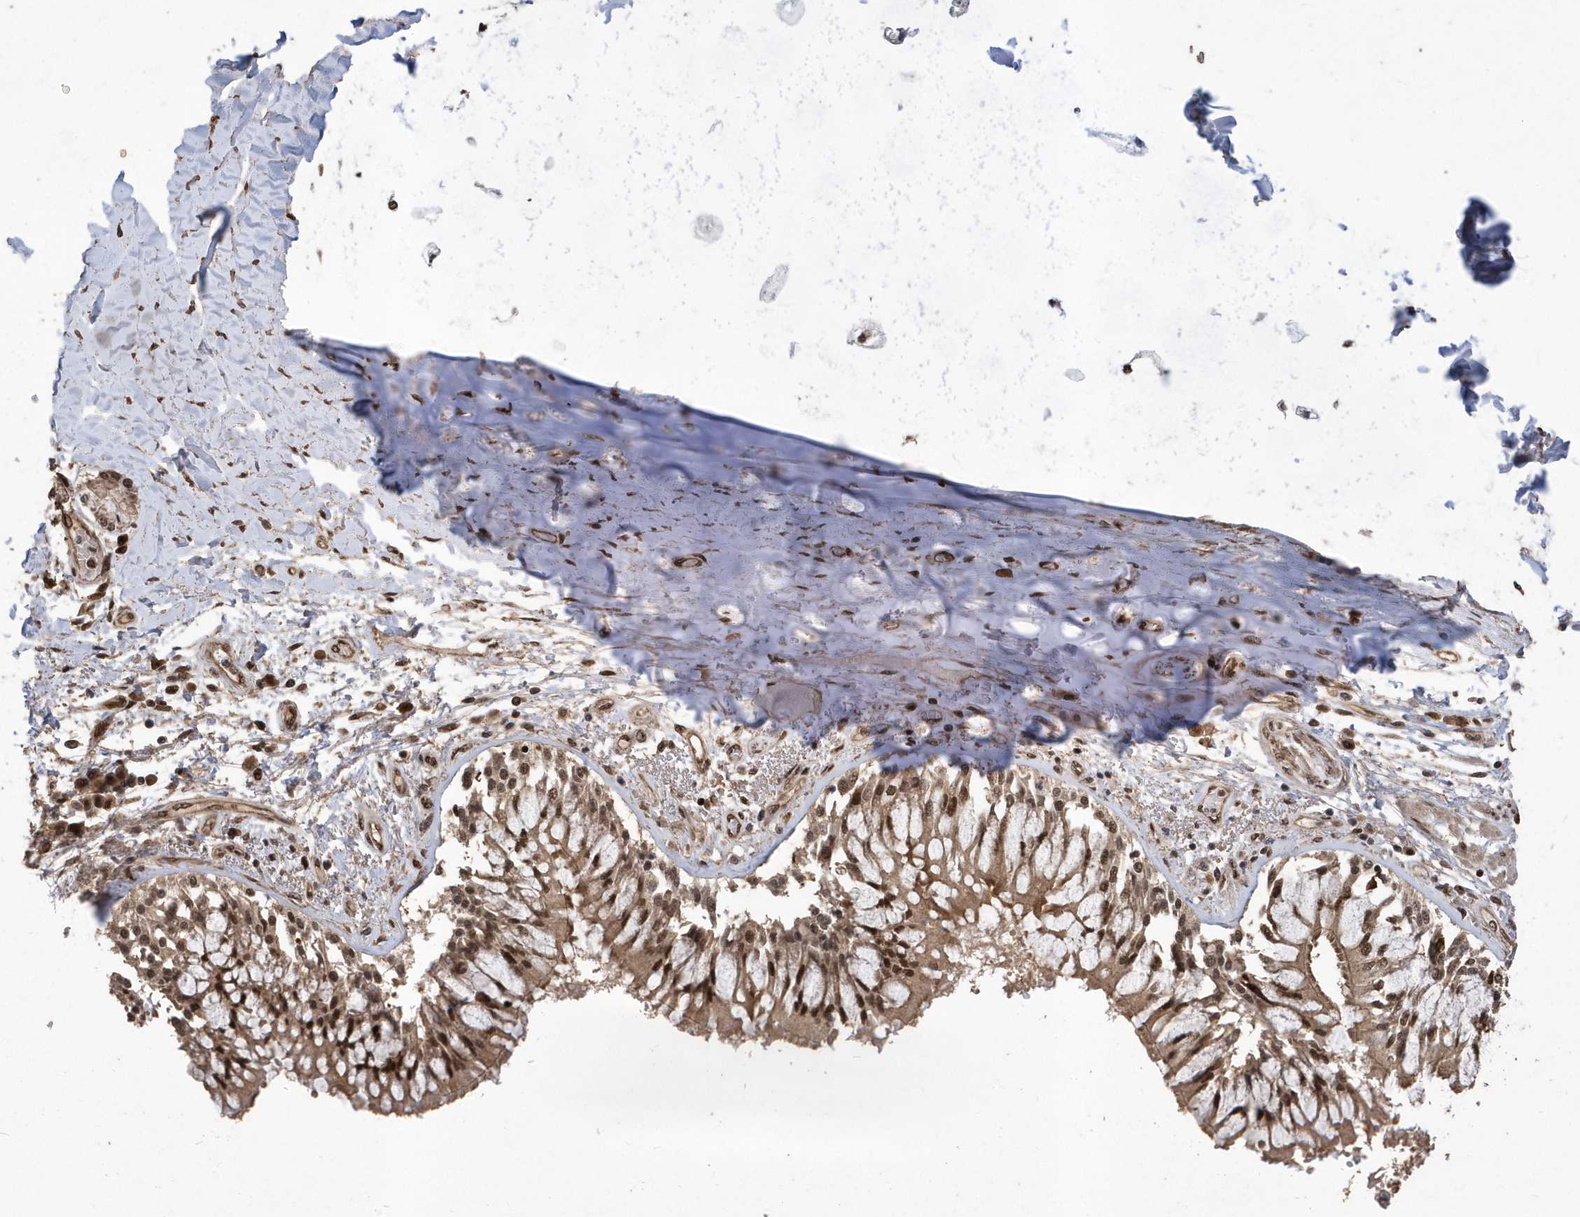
{"staining": {"intensity": "moderate", "quantity": ">75%", "location": "cytoplasmic/membranous,nuclear"}, "tissue": "adipose tissue", "cell_type": "Adipocytes", "image_type": "normal", "snomed": [{"axis": "morphology", "description": "Normal tissue, NOS"}, {"axis": "topography", "description": "Cartilage tissue"}, {"axis": "topography", "description": "Bronchus"}, {"axis": "topography", "description": "Lung"}, {"axis": "topography", "description": "Peripheral nerve tissue"}], "caption": "Protein expression analysis of benign adipose tissue displays moderate cytoplasmic/membranous,nuclear staining in about >75% of adipocytes.", "gene": "INTS12", "patient": {"sex": "female", "age": 49}}